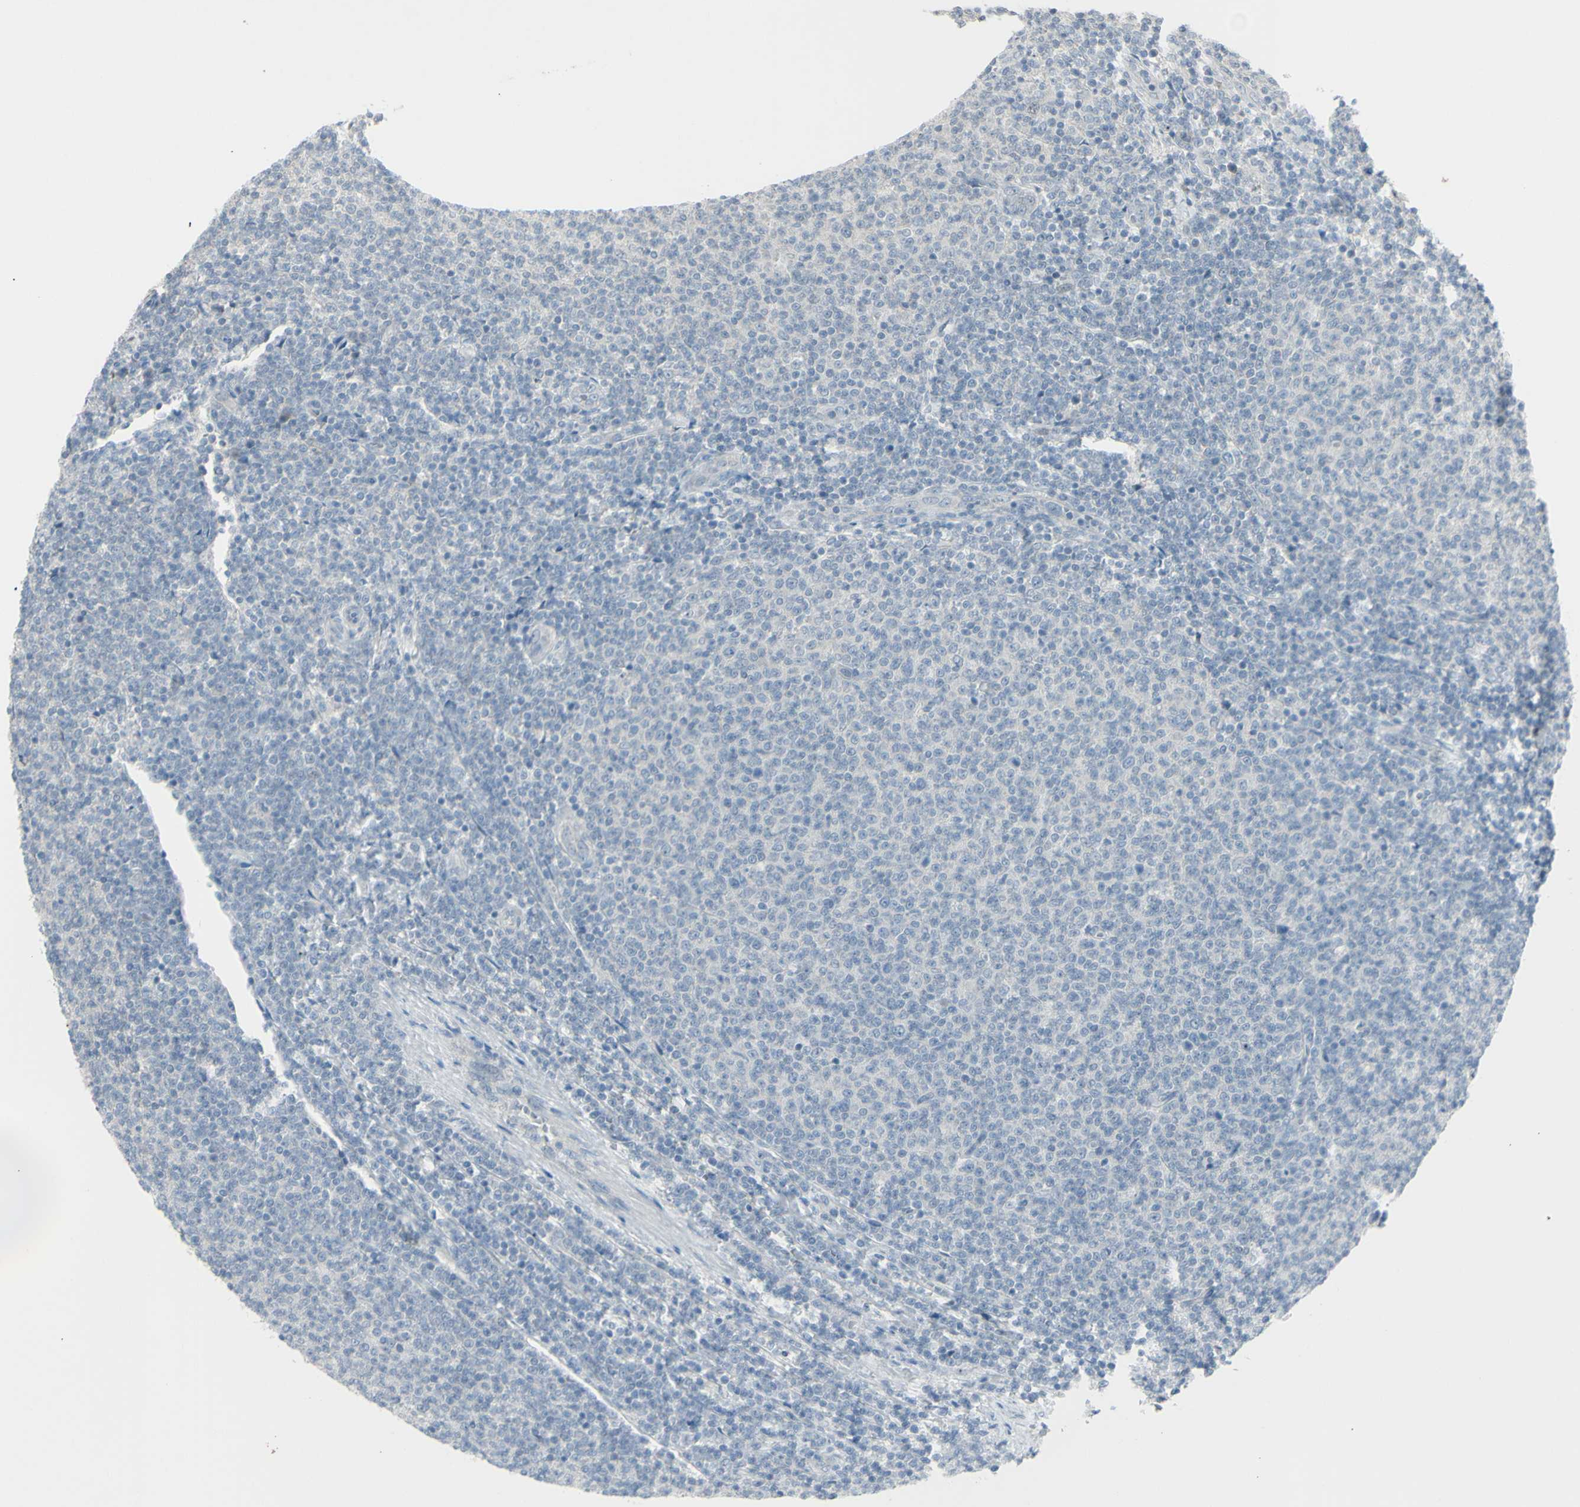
{"staining": {"intensity": "negative", "quantity": "none", "location": "none"}, "tissue": "lymphoma", "cell_type": "Tumor cells", "image_type": "cancer", "snomed": [{"axis": "morphology", "description": "Malignant lymphoma, non-Hodgkin's type, Low grade"}, {"axis": "topography", "description": "Lymph node"}], "caption": "DAB (3,3'-diaminobenzidine) immunohistochemical staining of low-grade malignant lymphoma, non-Hodgkin's type demonstrates no significant expression in tumor cells.", "gene": "SH3GL2", "patient": {"sex": "male", "age": 66}}